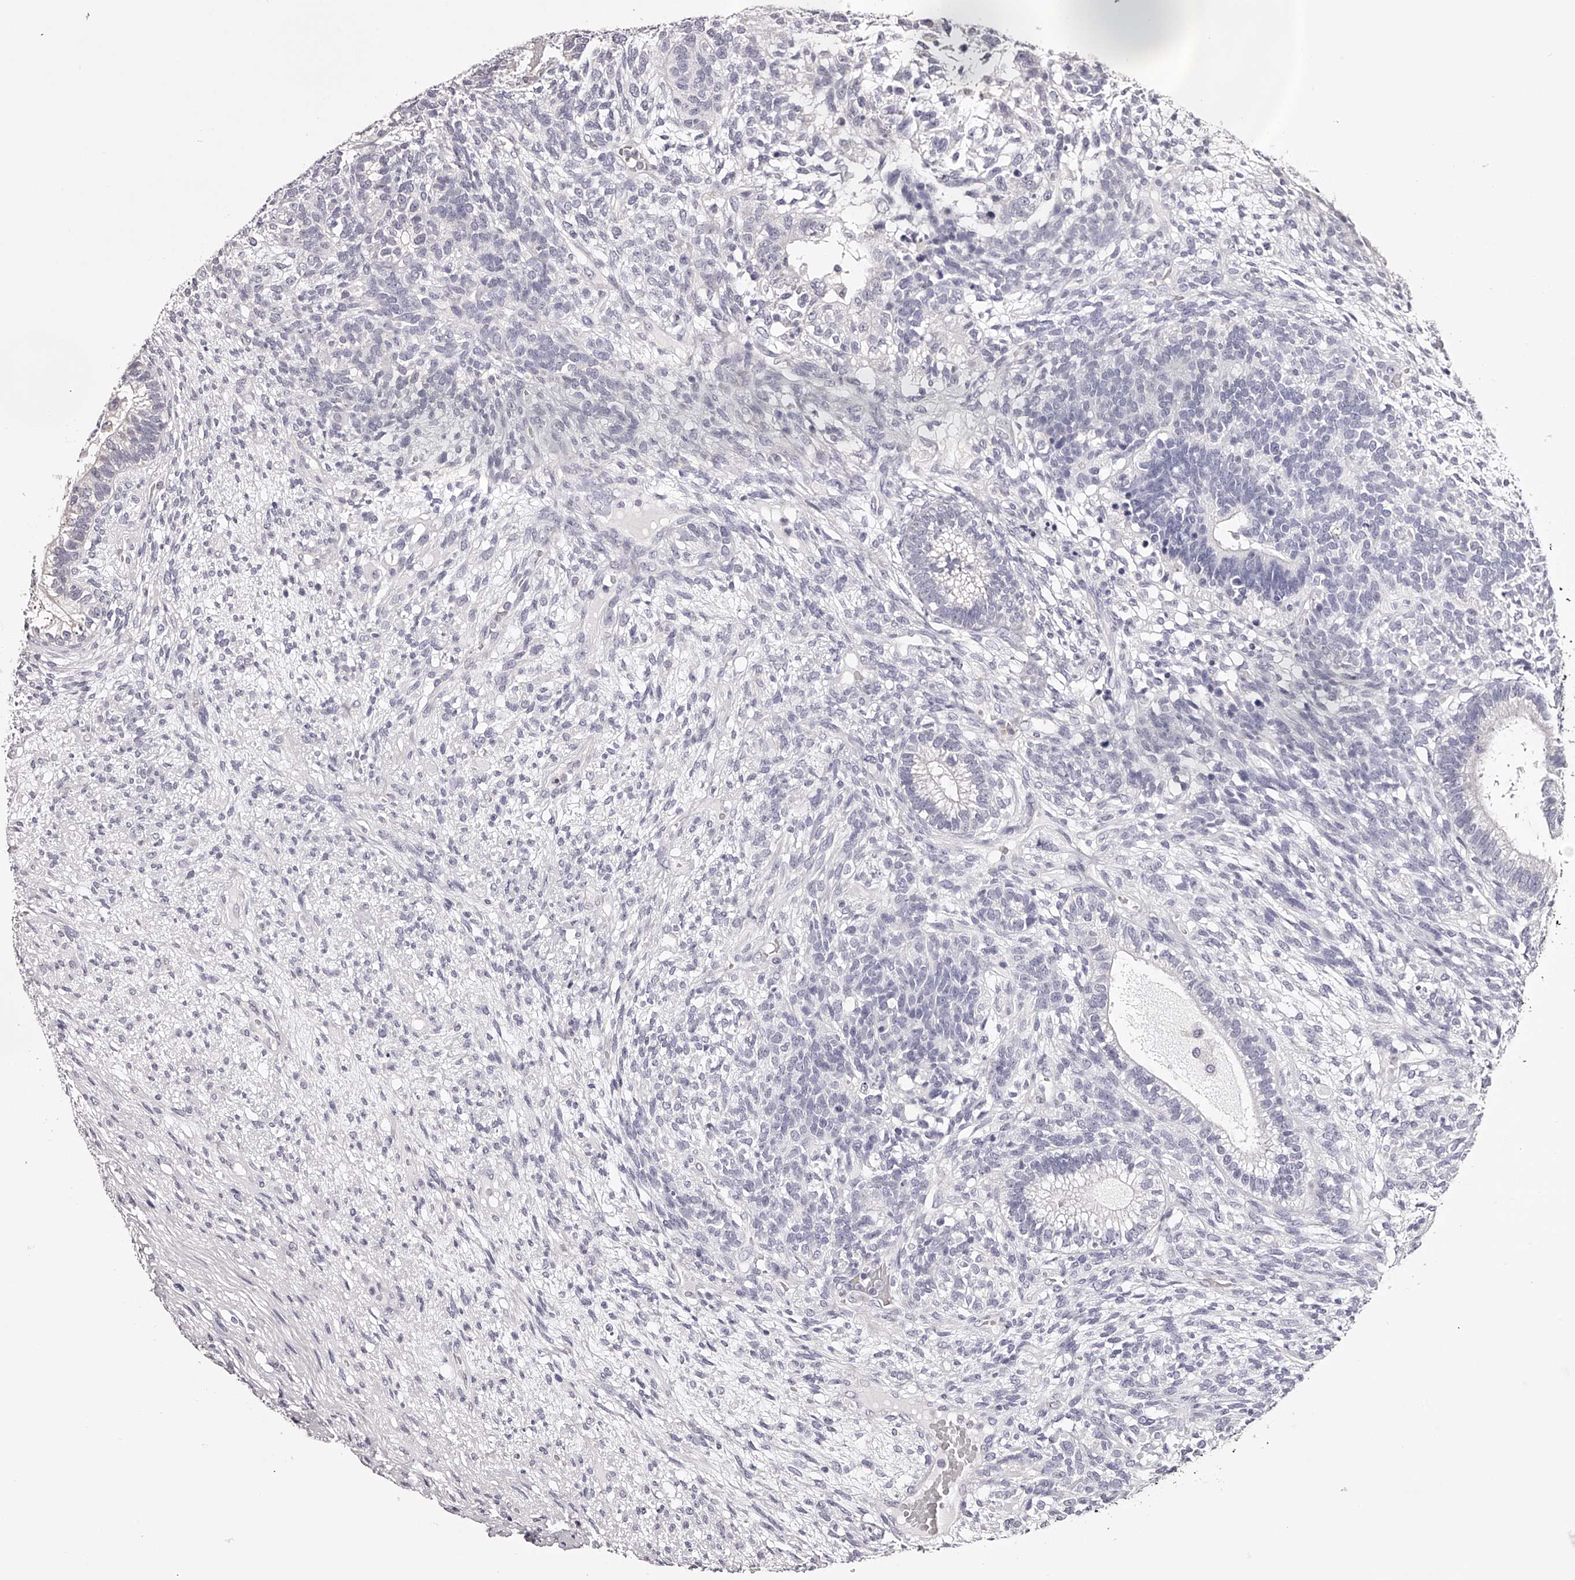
{"staining": {"intensity": "negative", "quantity": "none", "location": "none"}, "tissue": "testis cancer", "cell_type": "Tumor cells", "image_type": "cancer", "snomed": [{"axis": "morphology", "description": "Seminoma, NOS"}, {"axis": "morphology", "description": "Carcinoma, Embryonal, NOS"}, {"axis": "topography", "description": "Testis"}], "caption": "An IHC micrograph of testis cancer is shown. There is no staining in tumor cells of testis cancer. (DAB (3,3'-diaminobenzidine) IHC visualized using brightfield microscopy, high magnification).", "gene": "ODF2L", "patient": {"sex": "male", "age": 28}}